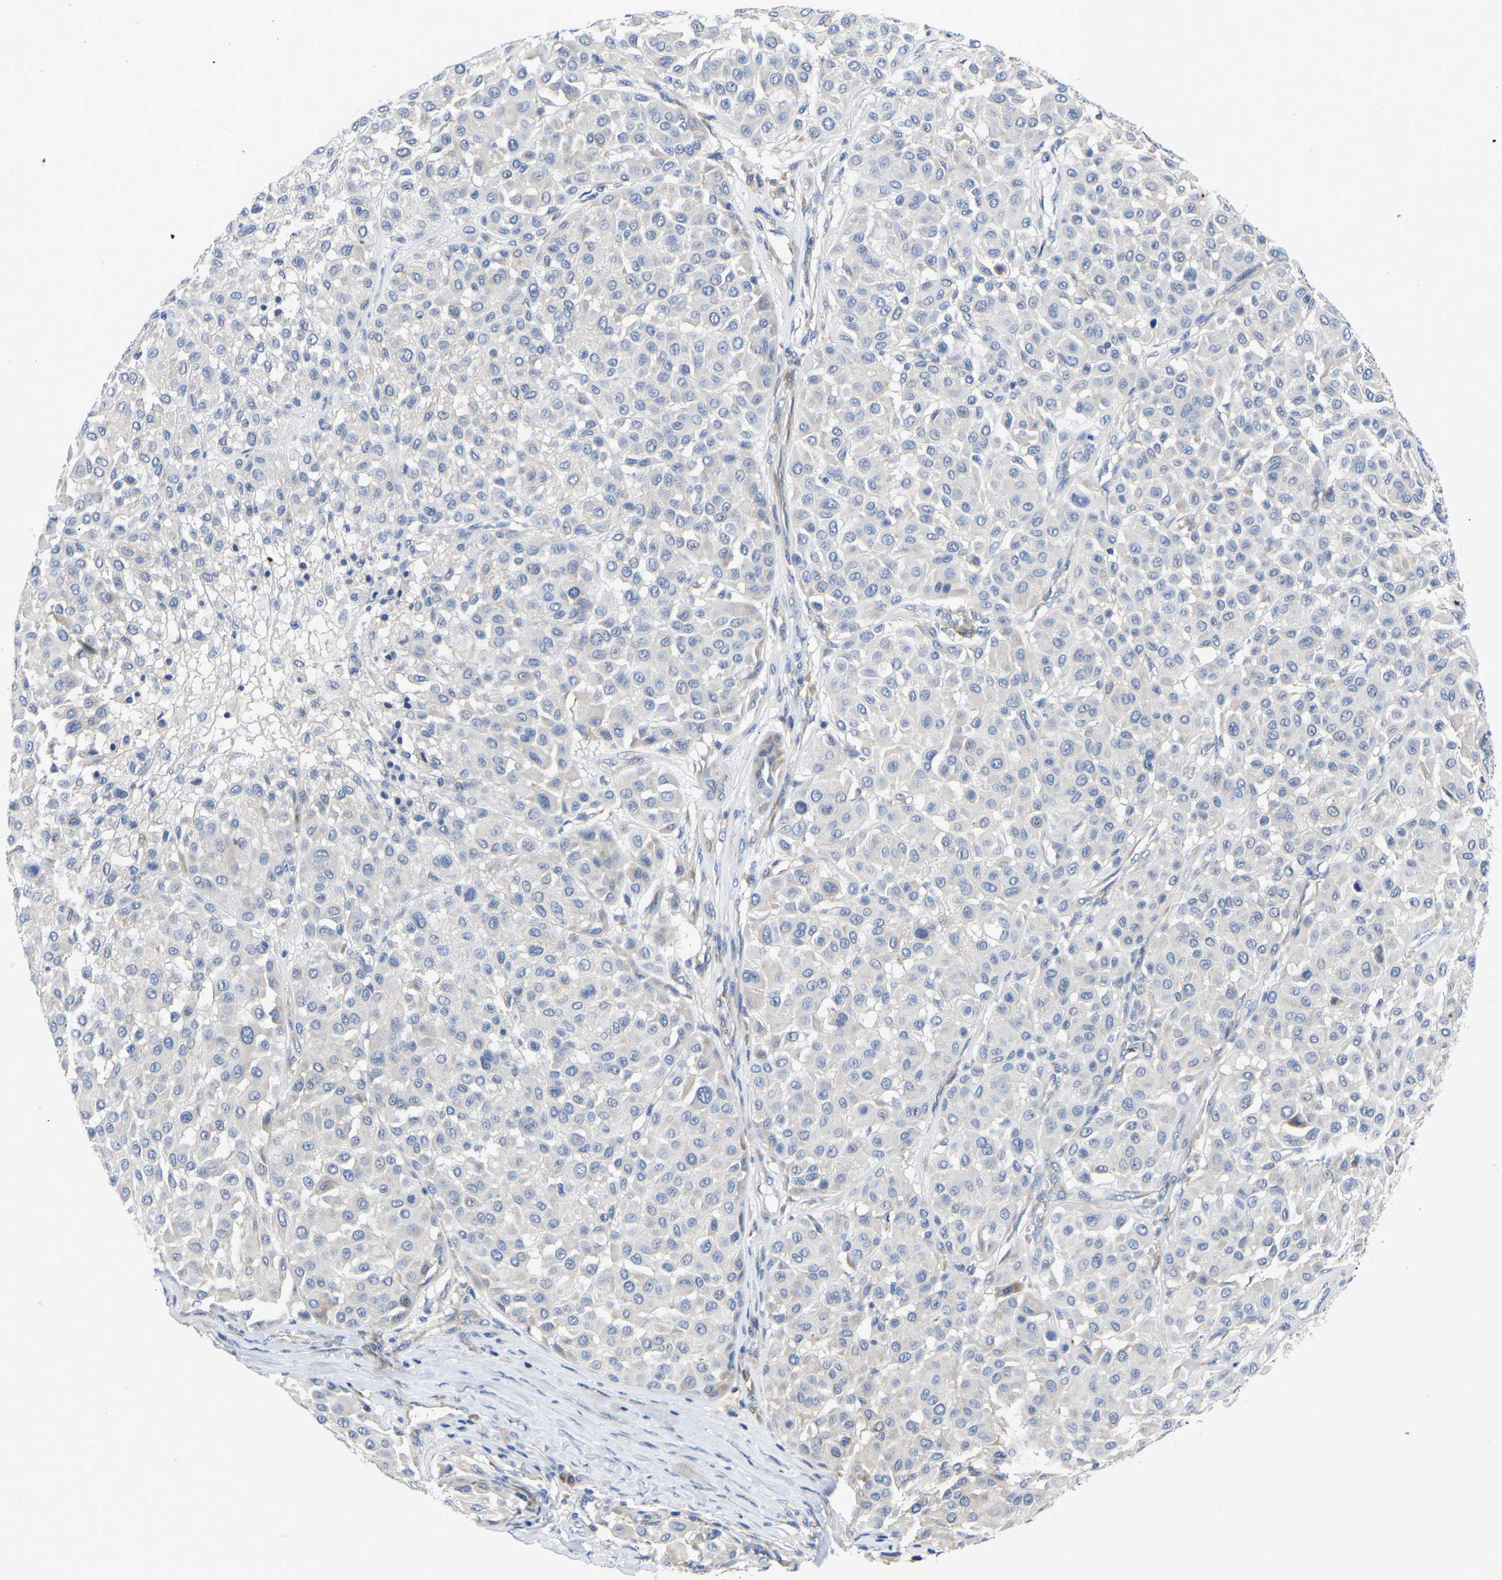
{"staining": {"intensity": "negative", "quantity": "none", "location": "none"}, "tissue": "melanoma", "cell_type": "Tumor cells", "image_type": "cancer", "snomed": [{"axis": "morphology", "description": "Malignant melanoma, Metastatic site"}, {"axis": "topography", "description": "Soft tissue"}], "caption": "There is no significant expression in tumor cells of malignant melanoma (metastatic site).", "gene": "ABCA10", "patient": {"sex": "male", "age": 41}}